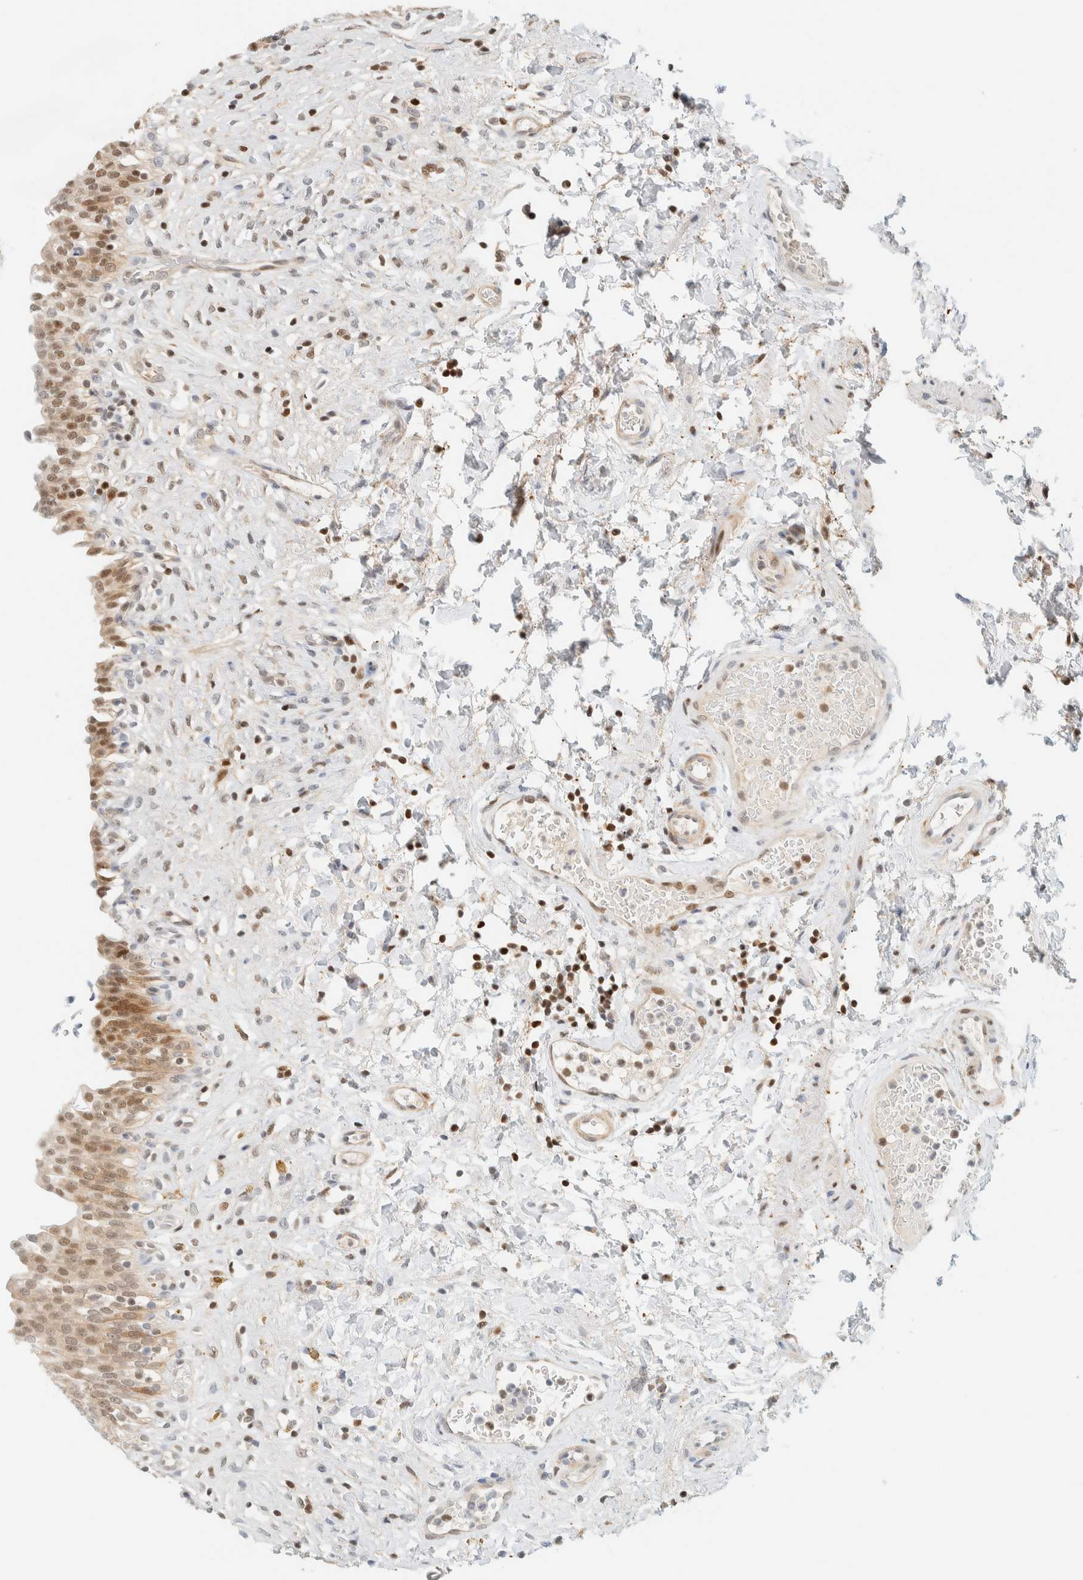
{"staining": {"intensity": "moderate", "quantity": ">75%", "location": "cytoplasmic/membranous,nuclear"}, "tissue": "urinary bladder", "cell_type": "Urothelial cells", "image_type": "normal", "snomed": [{"axis": "morphology", "description": "Urothelial carcinoma, High grade"}, {"axis": "topography", "description": "Urinary bladder"}], "caption": "Immunohistochemistry photomicrograph of benign urinary bladder: urinary bladder stained using immunohistochemistry exhibits medium levels of moderate protein expression localized specifically in the cytoplasmic/membranous,nuclear of urothelial cells, appearing as a cytoplasmic/membranous,nuclear brown color.", "gene": "ZBTB37", "patient": {"sex": "male", "age": 46}}